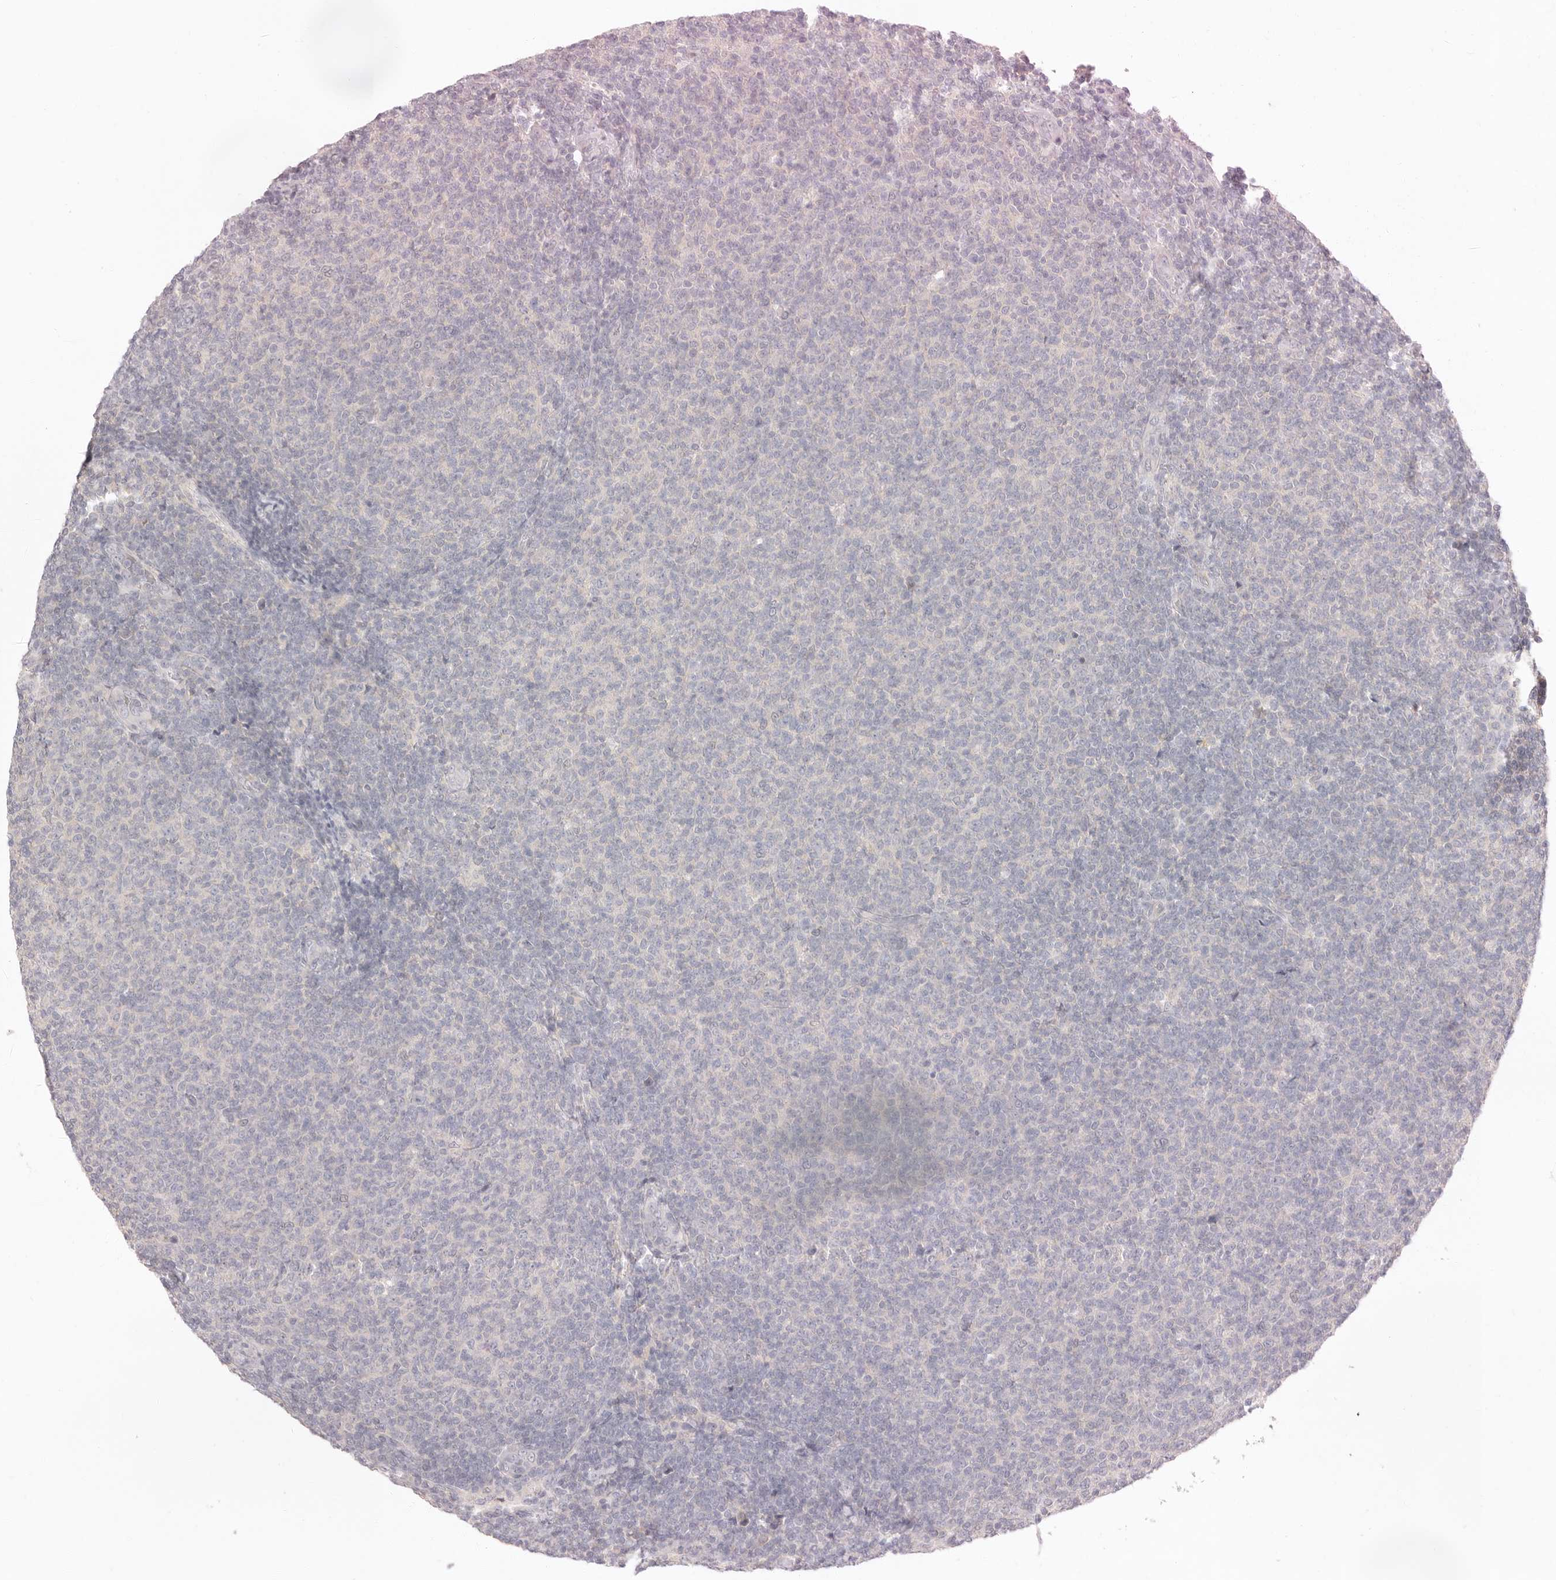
{"staining": {"intensity": "negative", "quantity": "none", "location": "none"}, "tissue": "lymphoma", "cell_type": "Tumor cells", "image_type": "cancer", "snomed": [{"axis": "morphology", "description": "Malignant lymphoma, non-Hodgkin's type, Low grade"}, {"axis": "topography", "description": "Lymph node"}], "caption": "Immunohistochemical staining of human lymphoma displays no significant expression in tumor cells.", "gene": "AHDC1", "patient": {"sex": "male", "age": 66}}